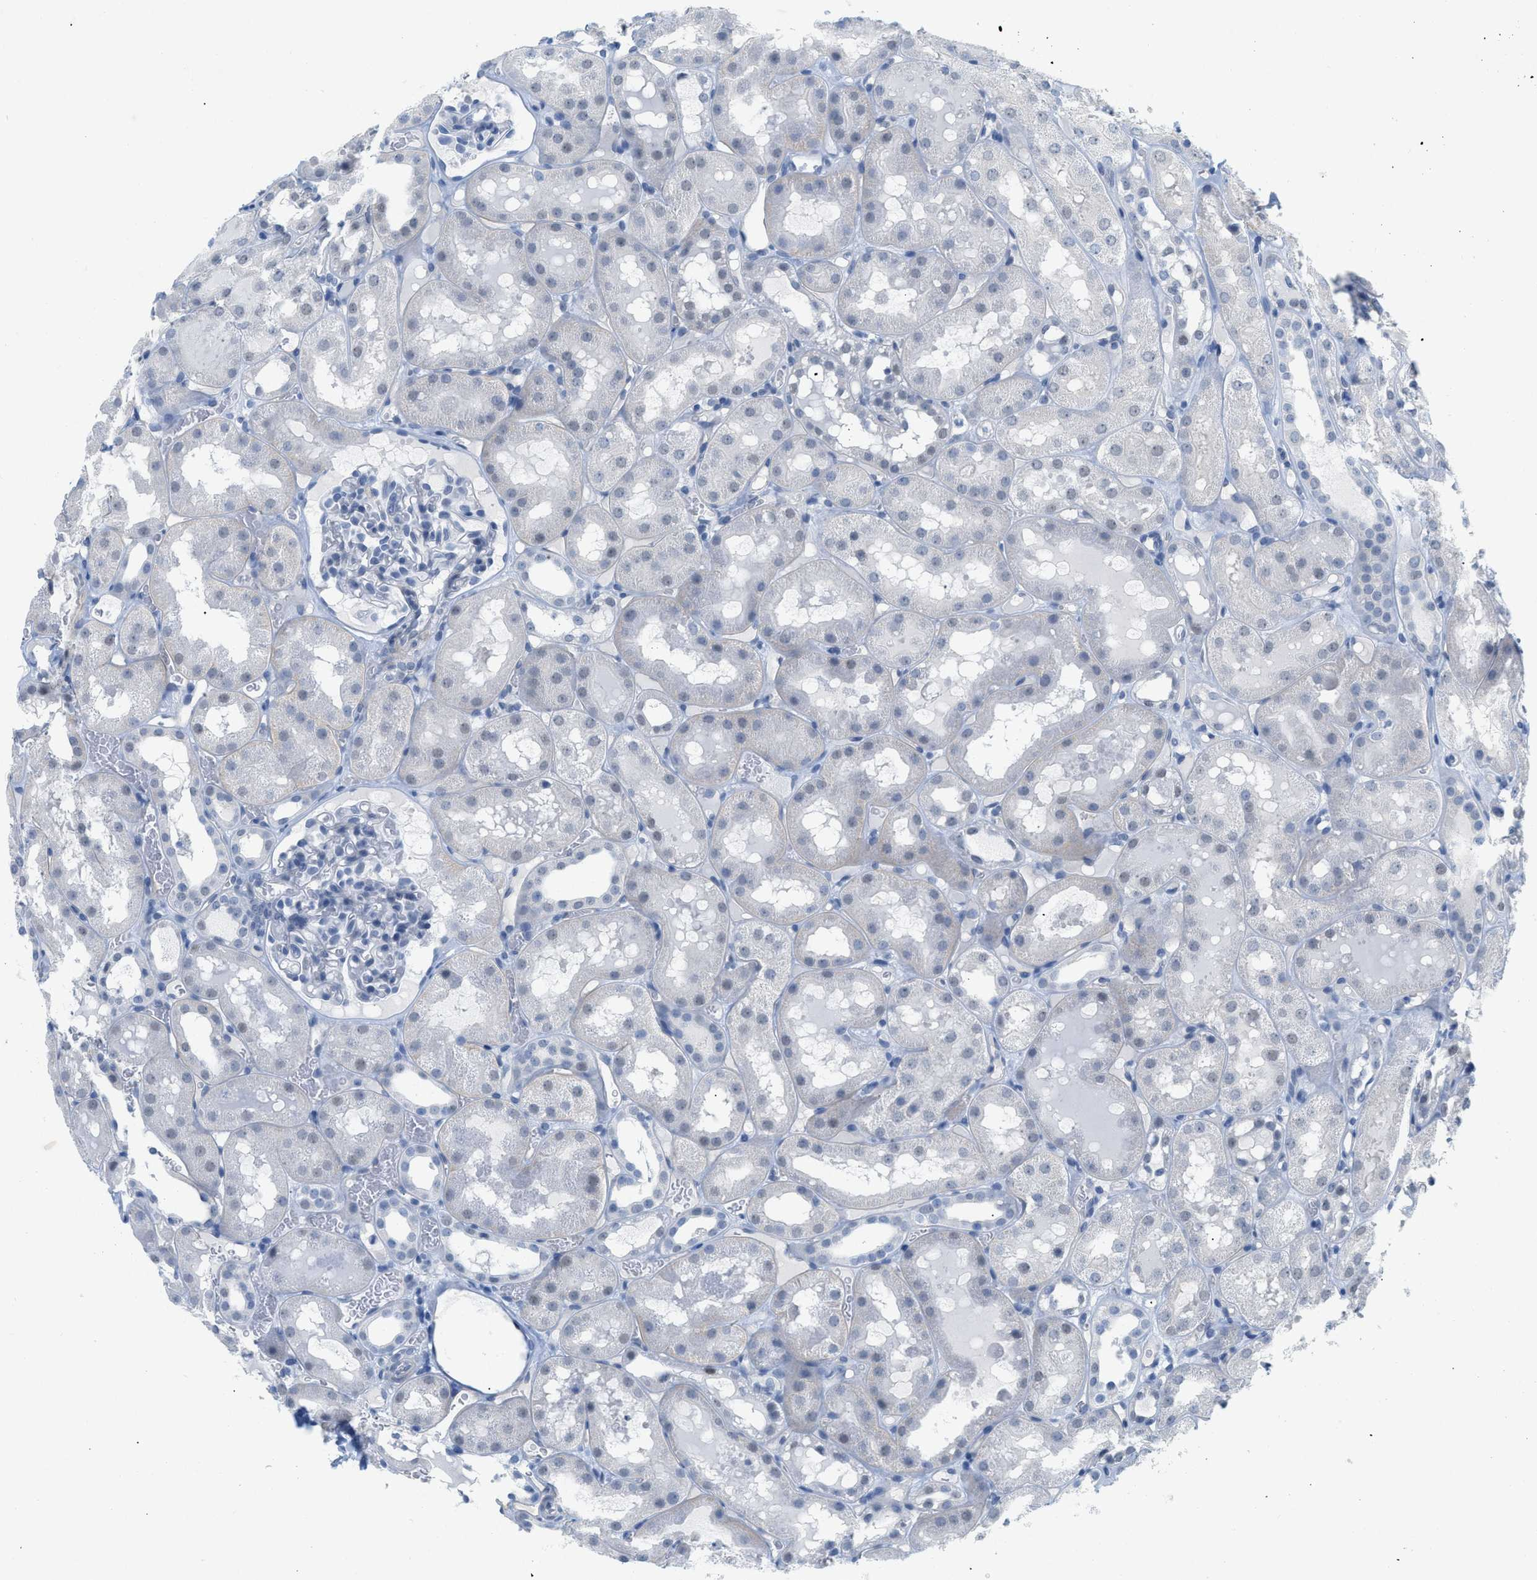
{"staining": {"intensity": "negative", "quantity": "none", "location": "none"}, "tissue": "kidney", "cell_type": "Cells in glomeruli", "image_type": "normal", "snomed": [{"axis": "morphology", "description": "Normal tissue, NOS"}, {"axis": "topography", "description": "Kidney"}, {"axis": "topography", "description": "Urinary bladder"}], "caption": "Human kidney stained for a protein using immunohistochemistry (IHC) displays no expression in cells in glomeruli.", "gene": "HLTF", "patient": {"sex": "male", "age": 16}}